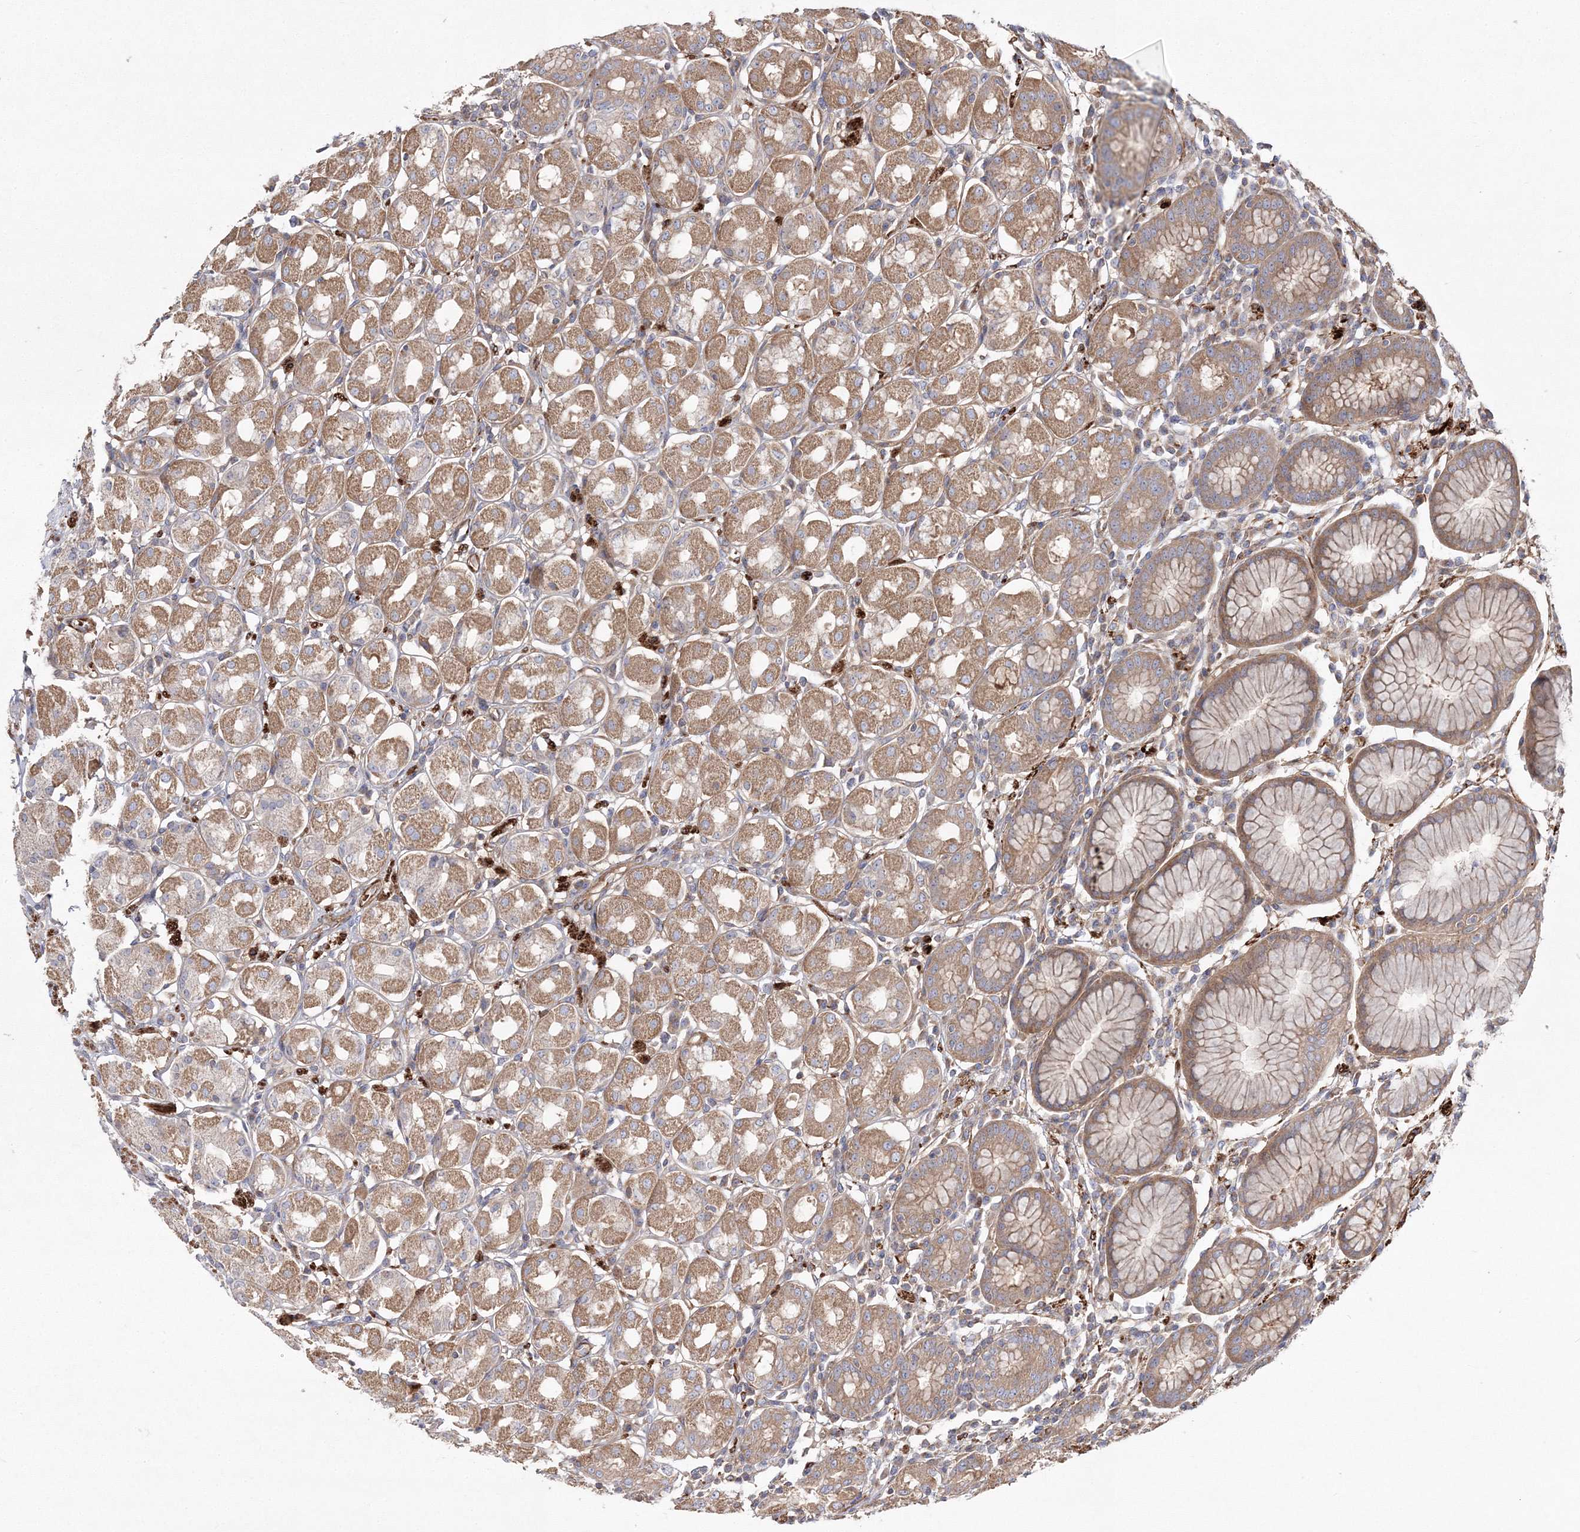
{"staining": {"intensity": "moderate", "quantity": "25%-75%", "location": "cytoplasmic/membranous"}, "tissue": "stomach", "cell_type": "Glandular cells", "image_type": "normal", "snomed": [{"axis": "morphology", "description": "Normal tissue, NOS"}, {"axis": "topography", "description": "Stomach"}, {"axis": "topography", "description": "Stomach, lower"}], "caption": "Benign stomach demonstrates moderate cytoplasmic/membranous positivity in about 25%-75% of glandular cells.", "gene": "ZSWIM6", "patient": {"sex": "female", "age": 56}}